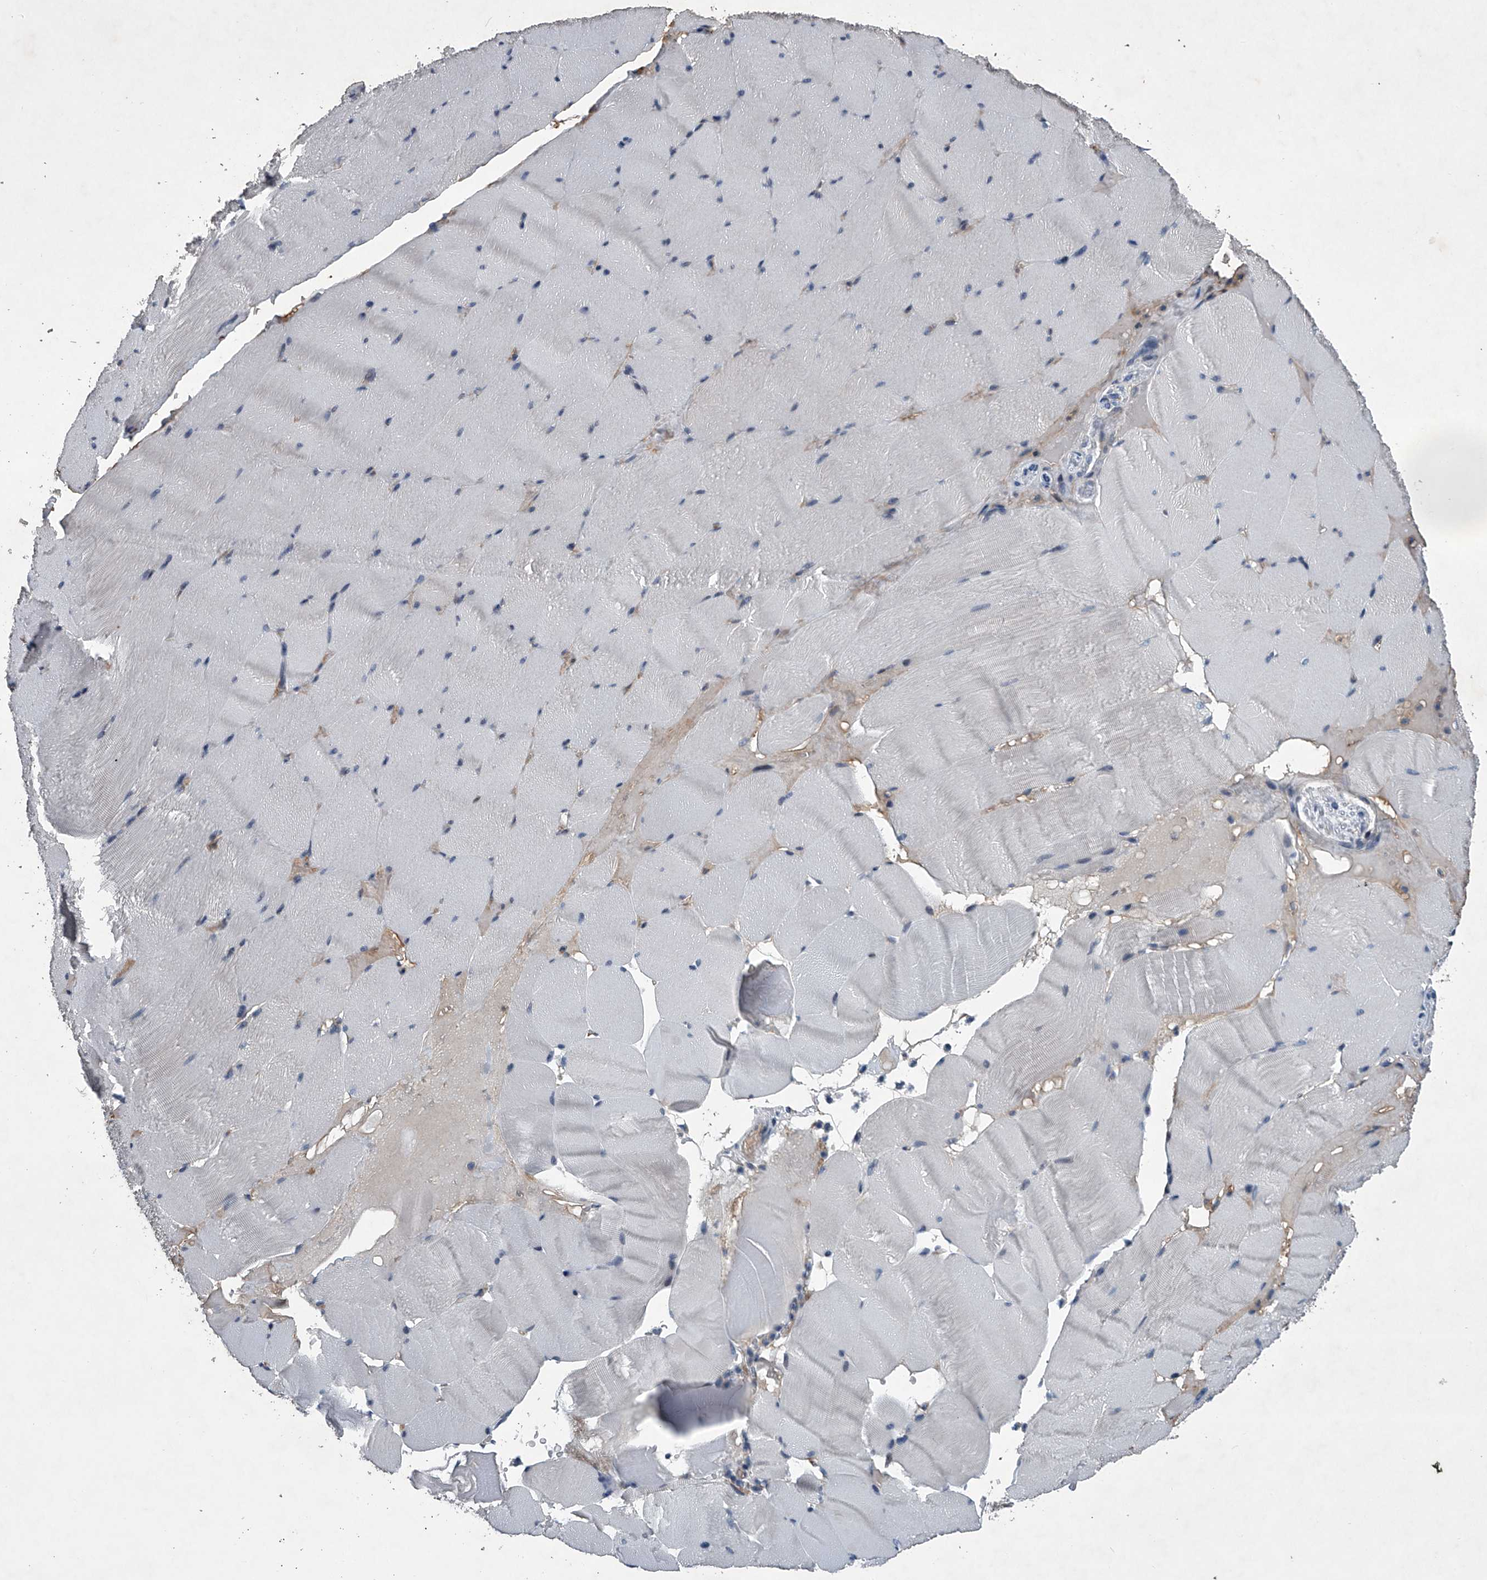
{"staining": {"intensity": "negative", "quantity": "none", "location": "none"}, "tissue": "skeletal muscle", "cell_type": "Myocytes", "image_type": "normal", "snomed": [{"axis": "morphology", "description": "Normal tissue, NOS"}, {"axis": "topography", "description": "Skeletal muscle"}], "caption": "DAB immunohistochemical staining of benign human skeletal muscle displays no significant staining in myocytes.", "gene": "ABCG1", "patient": {"sex": "male", "age": 62}}